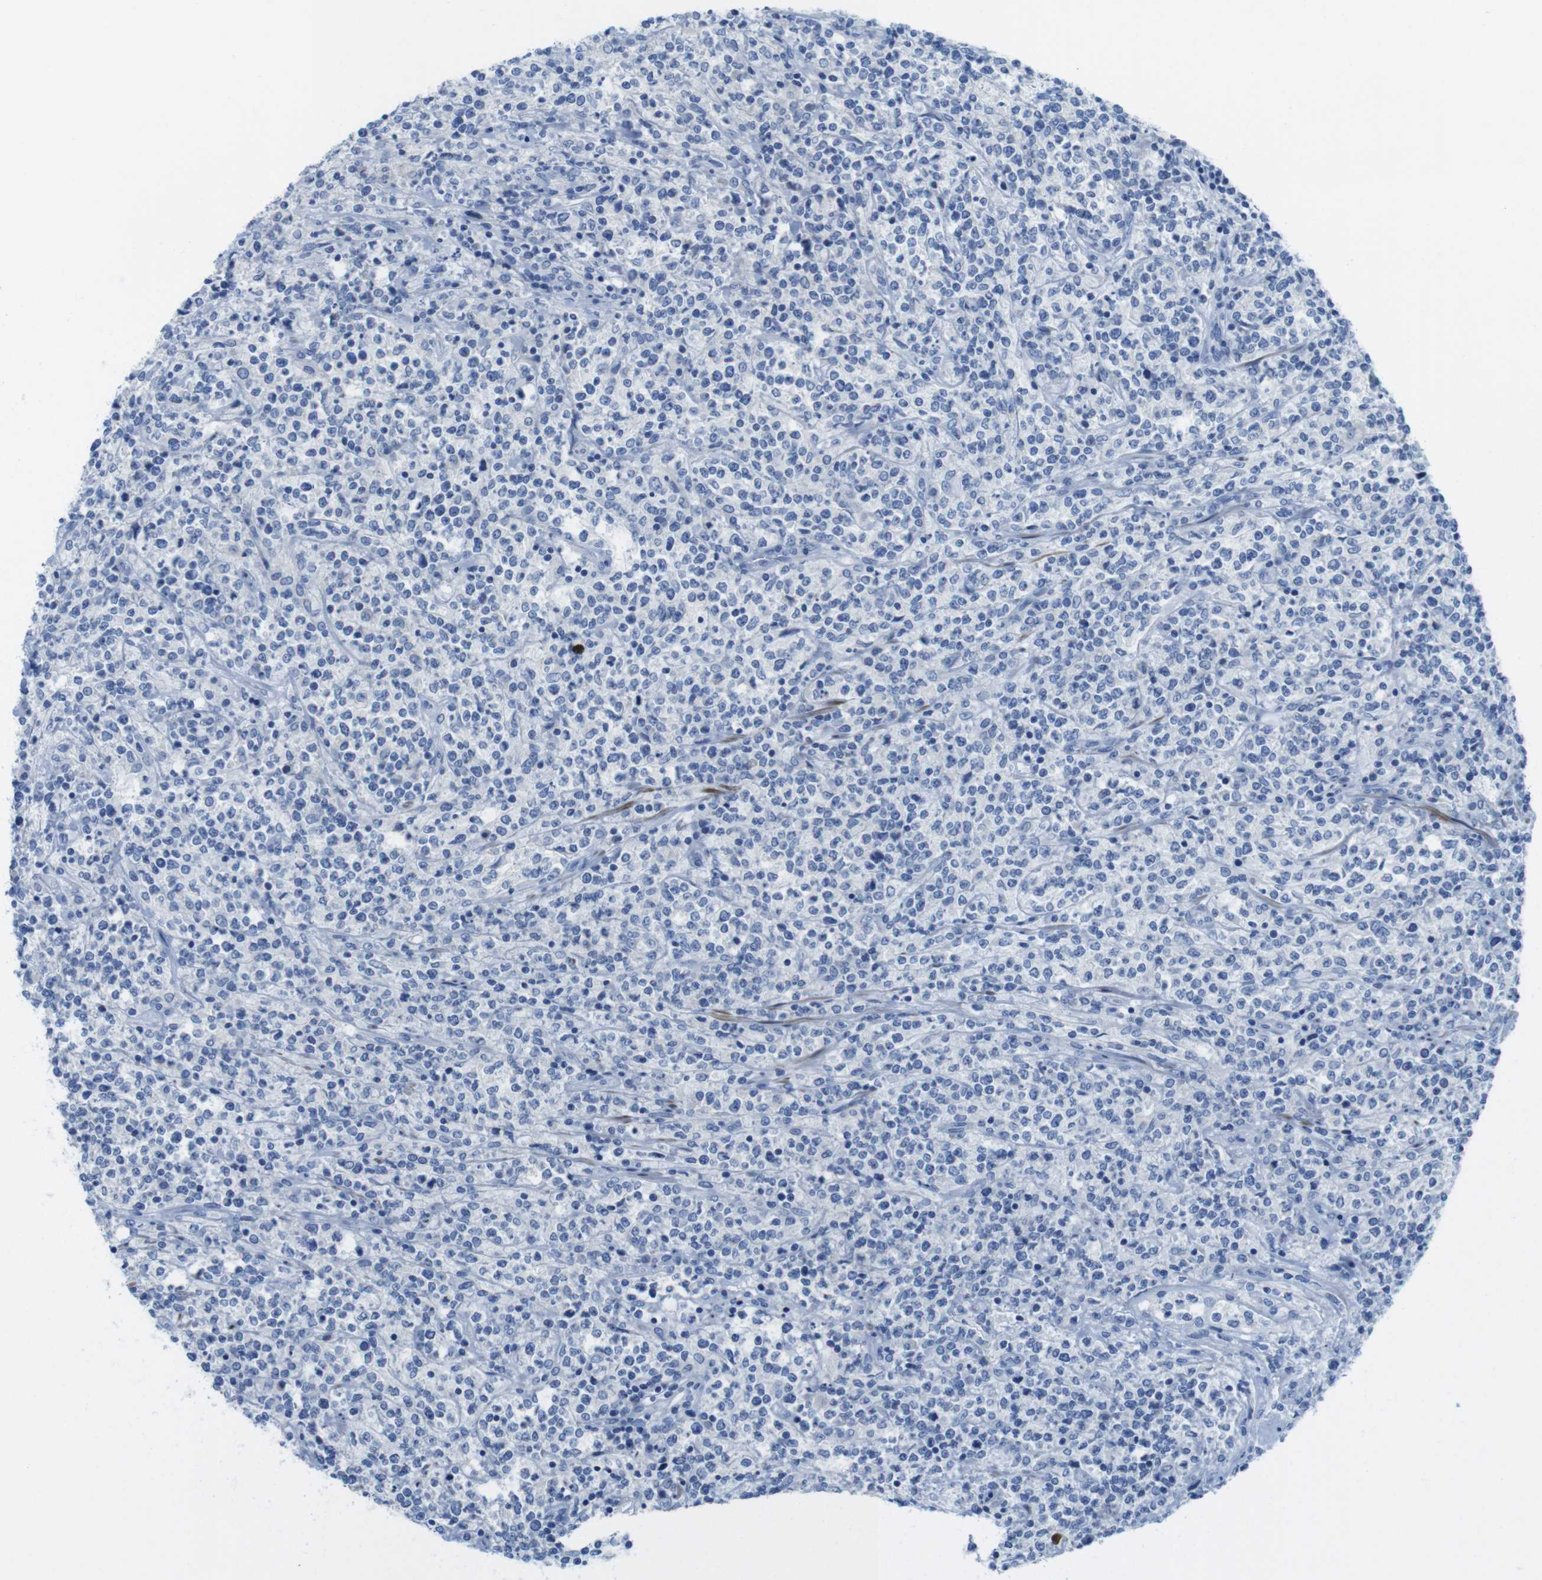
{"staining": {"intensity": "negative", "quantity": "none", "location": "none"}, "tissue": "lymphoma", "cell_type": "Tumor cells", "image_type": "cancer", "snomed": [{"axis": "morphology", "description": "Malignant lymphoma, non-Hodgkin's type, High grade"}, {"axis": "topography", "description": "Soft tissue"}], "caption": "Immunohistochemistry (IHC) micrograph of malignant lymphoma, non-Hodgkin's type (high-grade) stained for a protein (brown), which demonstrates no staining in tumor cells.", "gene": "ASIC5", "patient": {"sex": "male", "age": 18}}